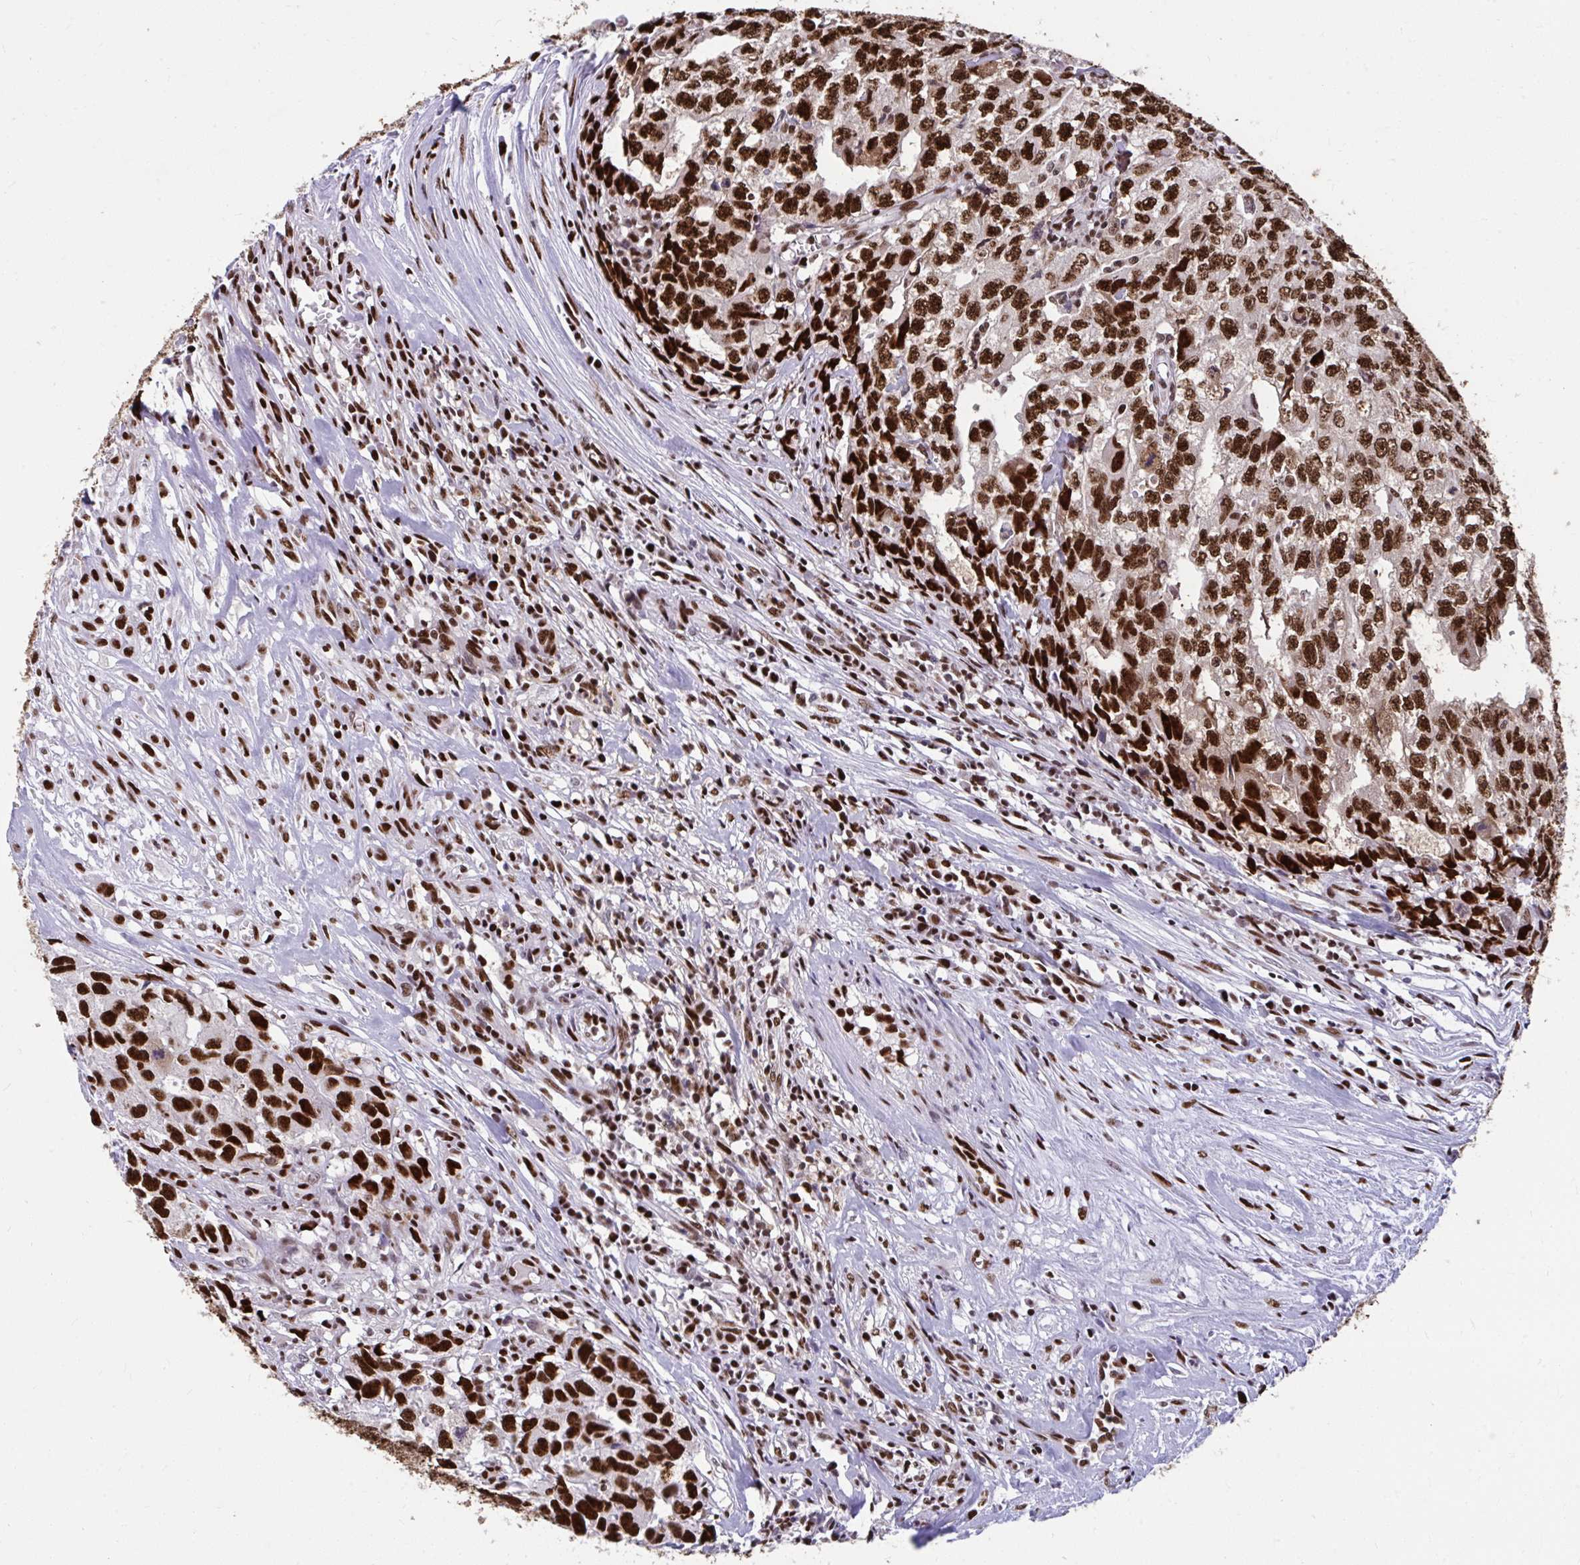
{"staining": {"intensity": "strong", "quantity": ">75%", "location": "nuclear"}, "tissue": "testis cancer", "cell_type": "Tumor cells", "image_type": "cancer", "snomed": [{"axis": "morphology", "description": "Carcinoma, Embryonal, NOS"}, {"axis": "morphology", "description": "Teratoma, malignant, NOS"}, {"axis": "topography", "description": "Testis"}], "caption": "There is high levels of strong nuclear expression in tumor cells of testis cancer, as demonstrated by immunohistochemical staining (brown color).", "gene": "SLC35C2", "patient": {"sex": "male", "age": 24}}